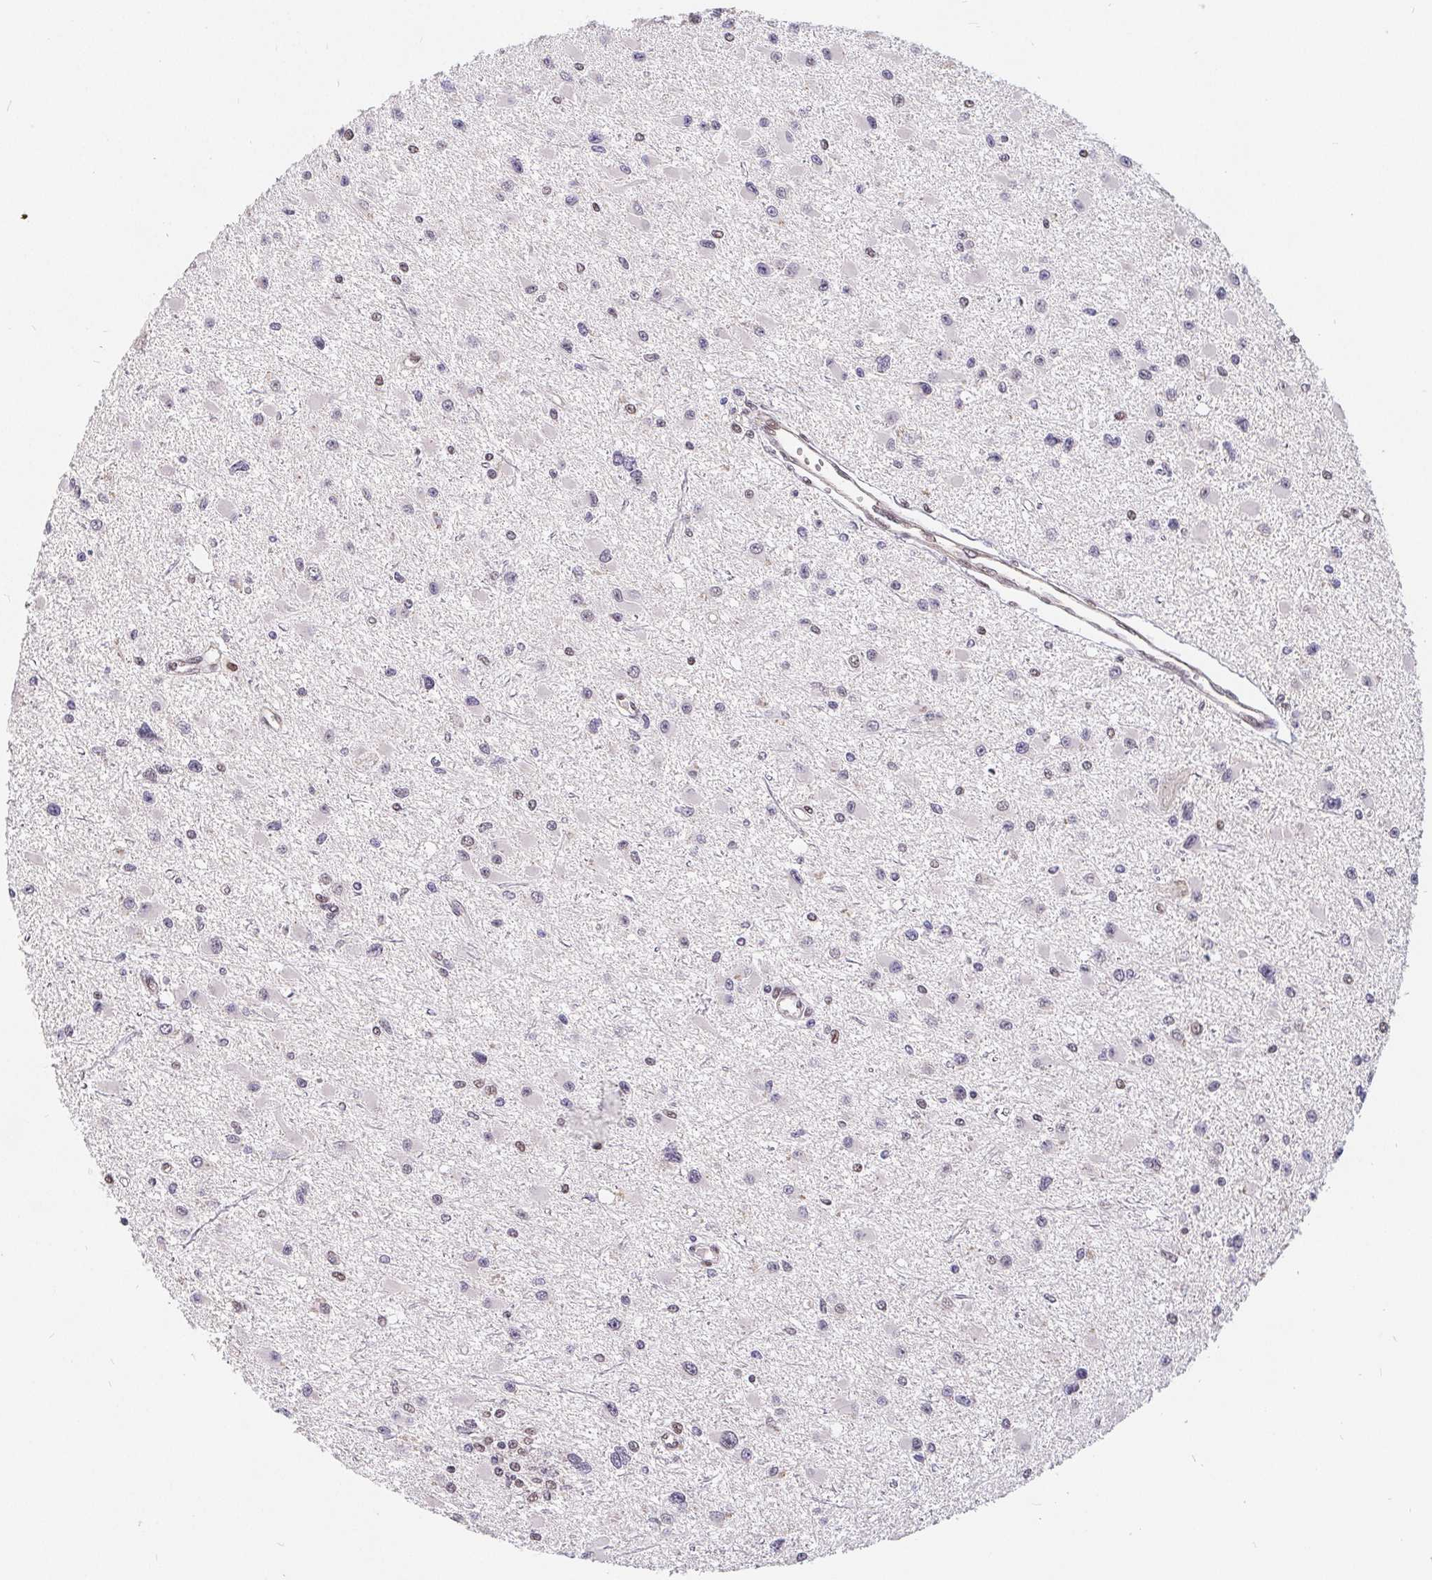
{"staining": {"intensity": "weak", "quantity": "25%-75%", "location": "nuclear"}, "tissue": "glioma", "cell_type": "Tumor cells", "image_type": "cancer", "snomed": [{"axis": "morphology", "description": "Glioma, malignant, High grade"}, {"axis": "topography", "description": "Brain"}], "caption": "Tumor cells reveal low levels of weak nuclear positivity in approximately 25%-75% of cells in glioma.", "gene": "POU2F1", "patient": {"sex": "male", "age": 54}}